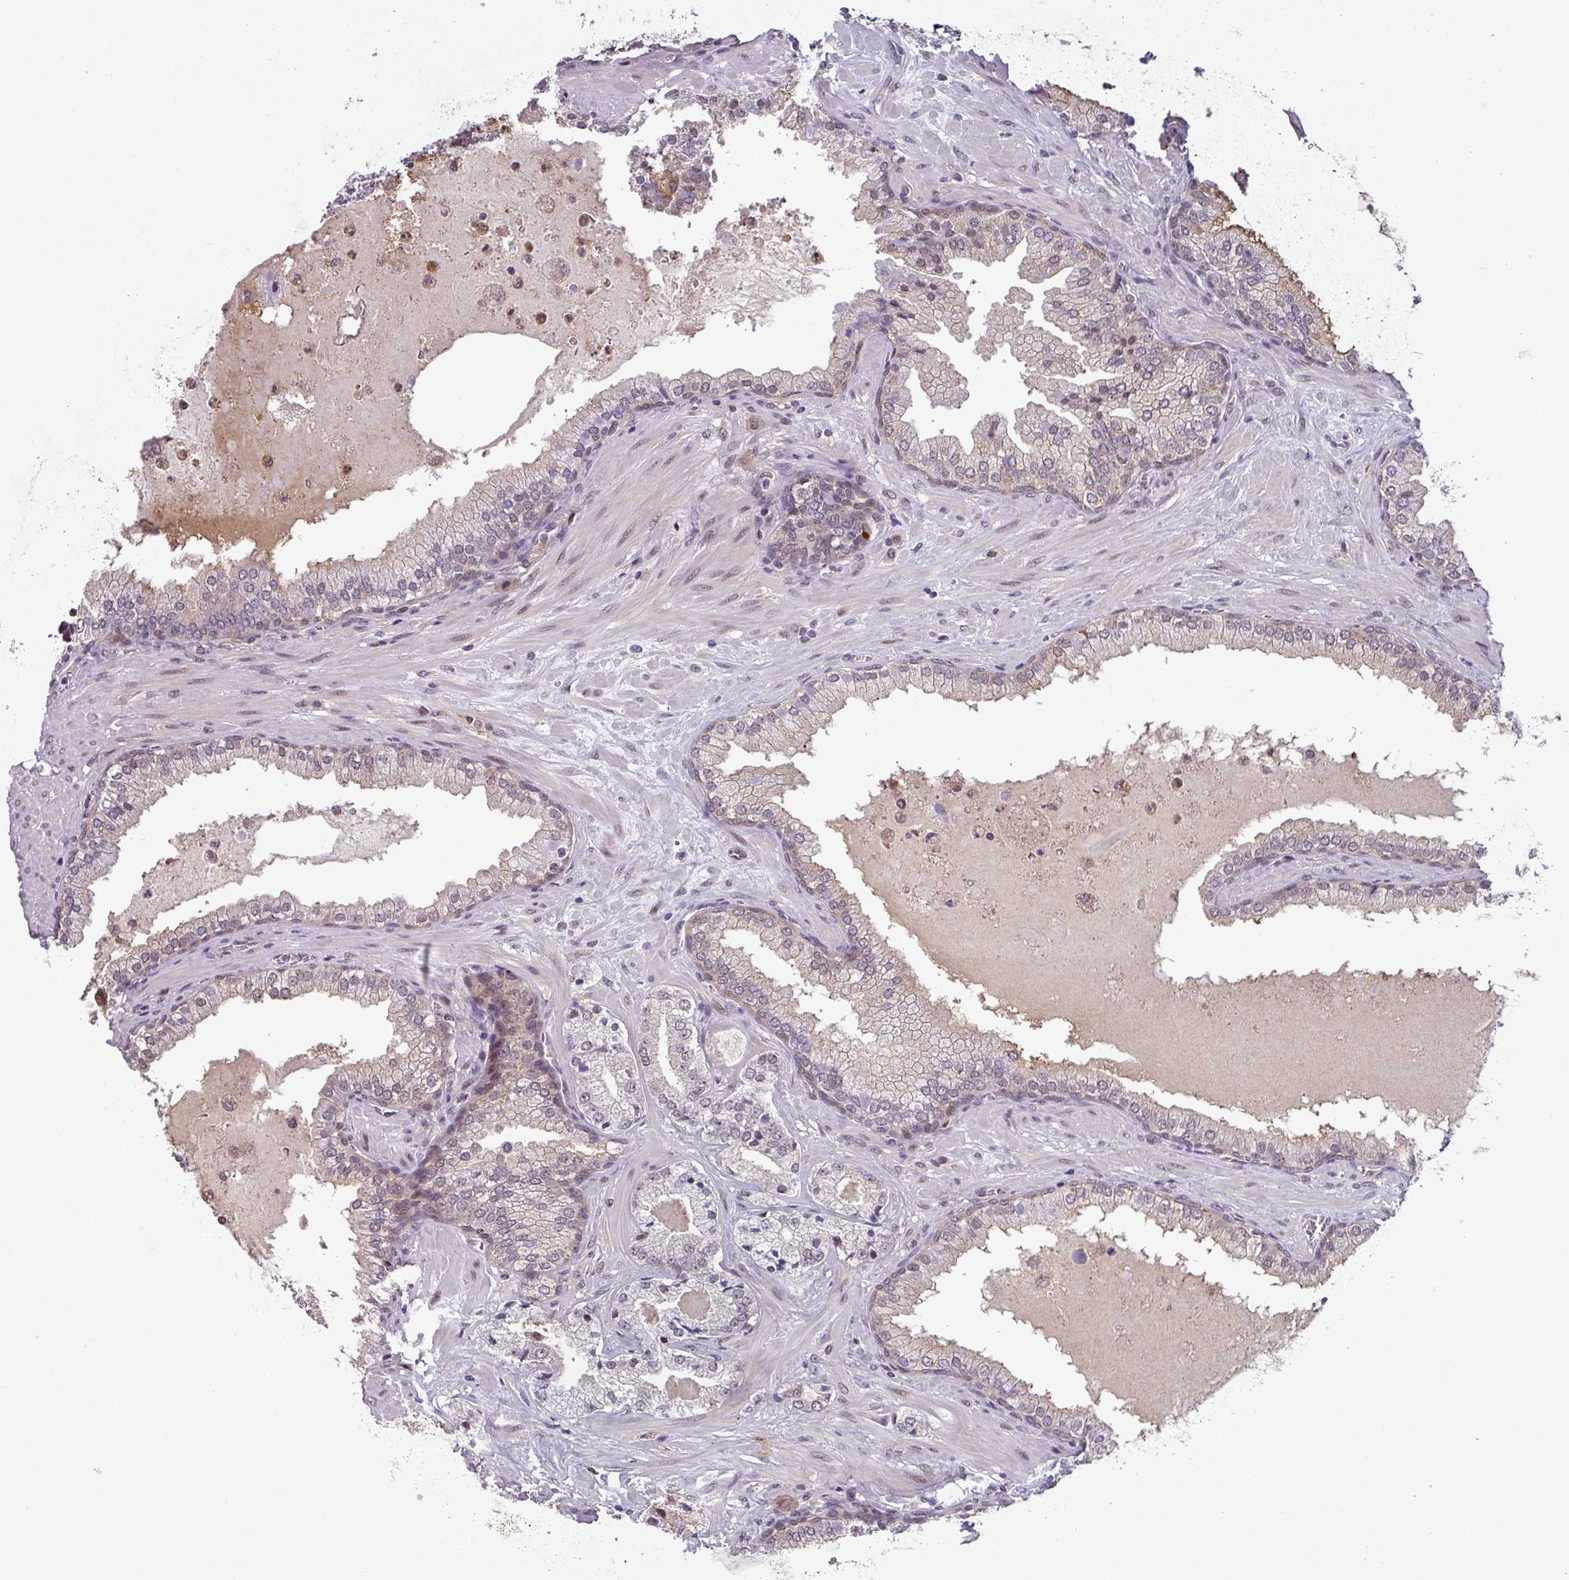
{"staining": {"intensity": "moderate", "quantity": "<25%", "location": "cytoplasmic/membranous,nuclear"}, "tissue": "prostate cancer", "cell_type": "Tumor cells", "image_type": "cancer", "snomed": [{"axis": "morphology", "description": "Adenocarcinoma, High grade"}, {"axis": "topography", "description": "Prostate"}], "caption": "The image reveals staining of prostate high-grade adenocarcinoma, revealing moderate cytoplasmic/membranous and nuclear protein expression (brown color) within tumor cells.", "gene": "NPFFR1", "patient": {"sex": "male", "age": 55}}